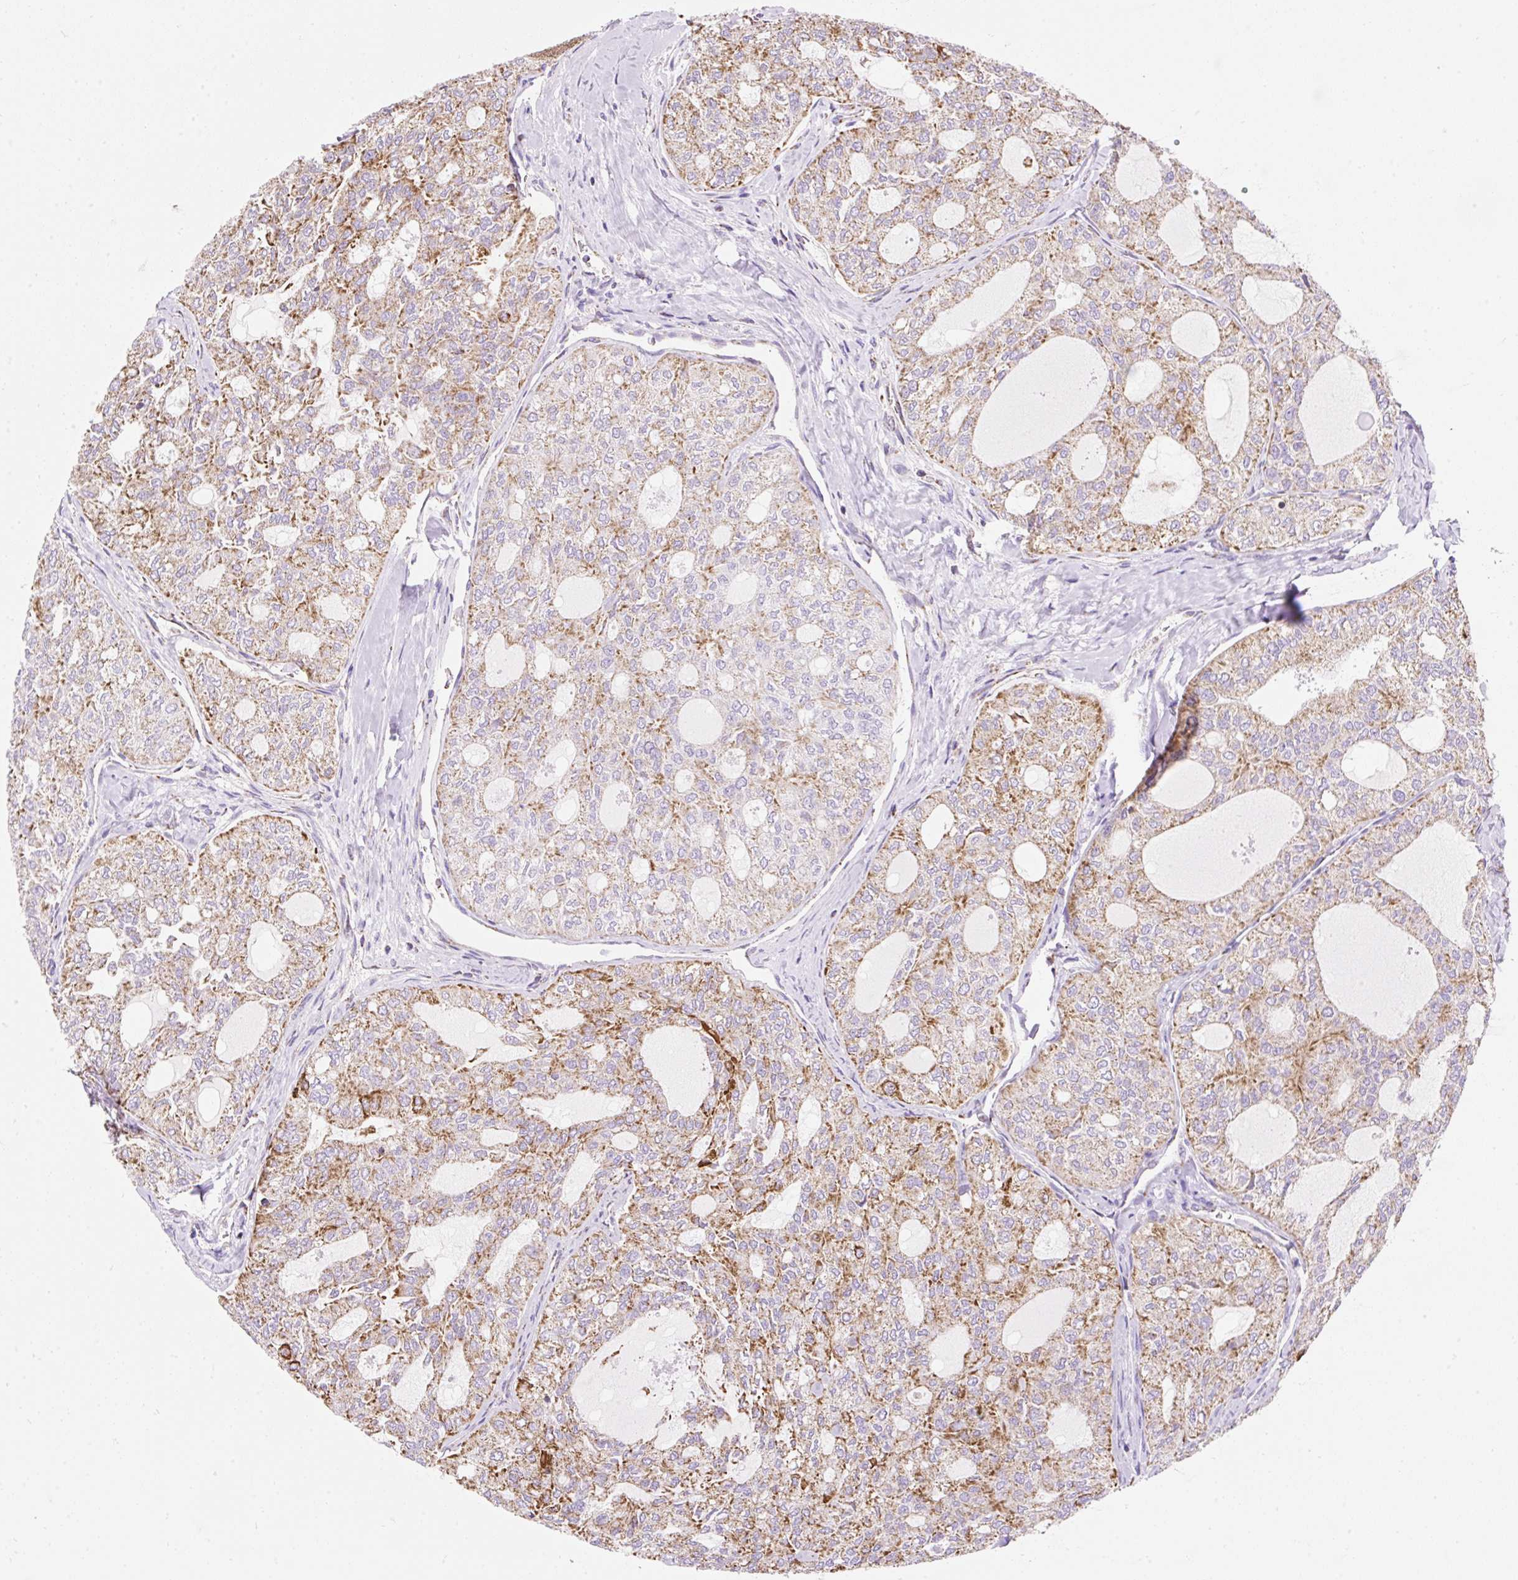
{"staining": {"intensity": "moderate", "quantity": ">75%", "location": "cytoplasmic/membranous"}, "tissue": "thyroid cancer", "cell_type": "Tumor cells", "image_type": "cancer", "snomed": [{"axis": "morphology", "description": "Follicular adenoma carcinoma, NOS"}, {"axis": "topography", "description": "Thyroid gland"}], "caption": "A histopathology image of human thyroid follicular adenoma carcinoma stained for a protein displays moderate cytoplasmic/membranous brown staining in tumor cells. The protein is shown in brown color, while the nuclei are stained blue.", "gene": "DAAM2", "patient": {"sex": "male", "age": 75}}